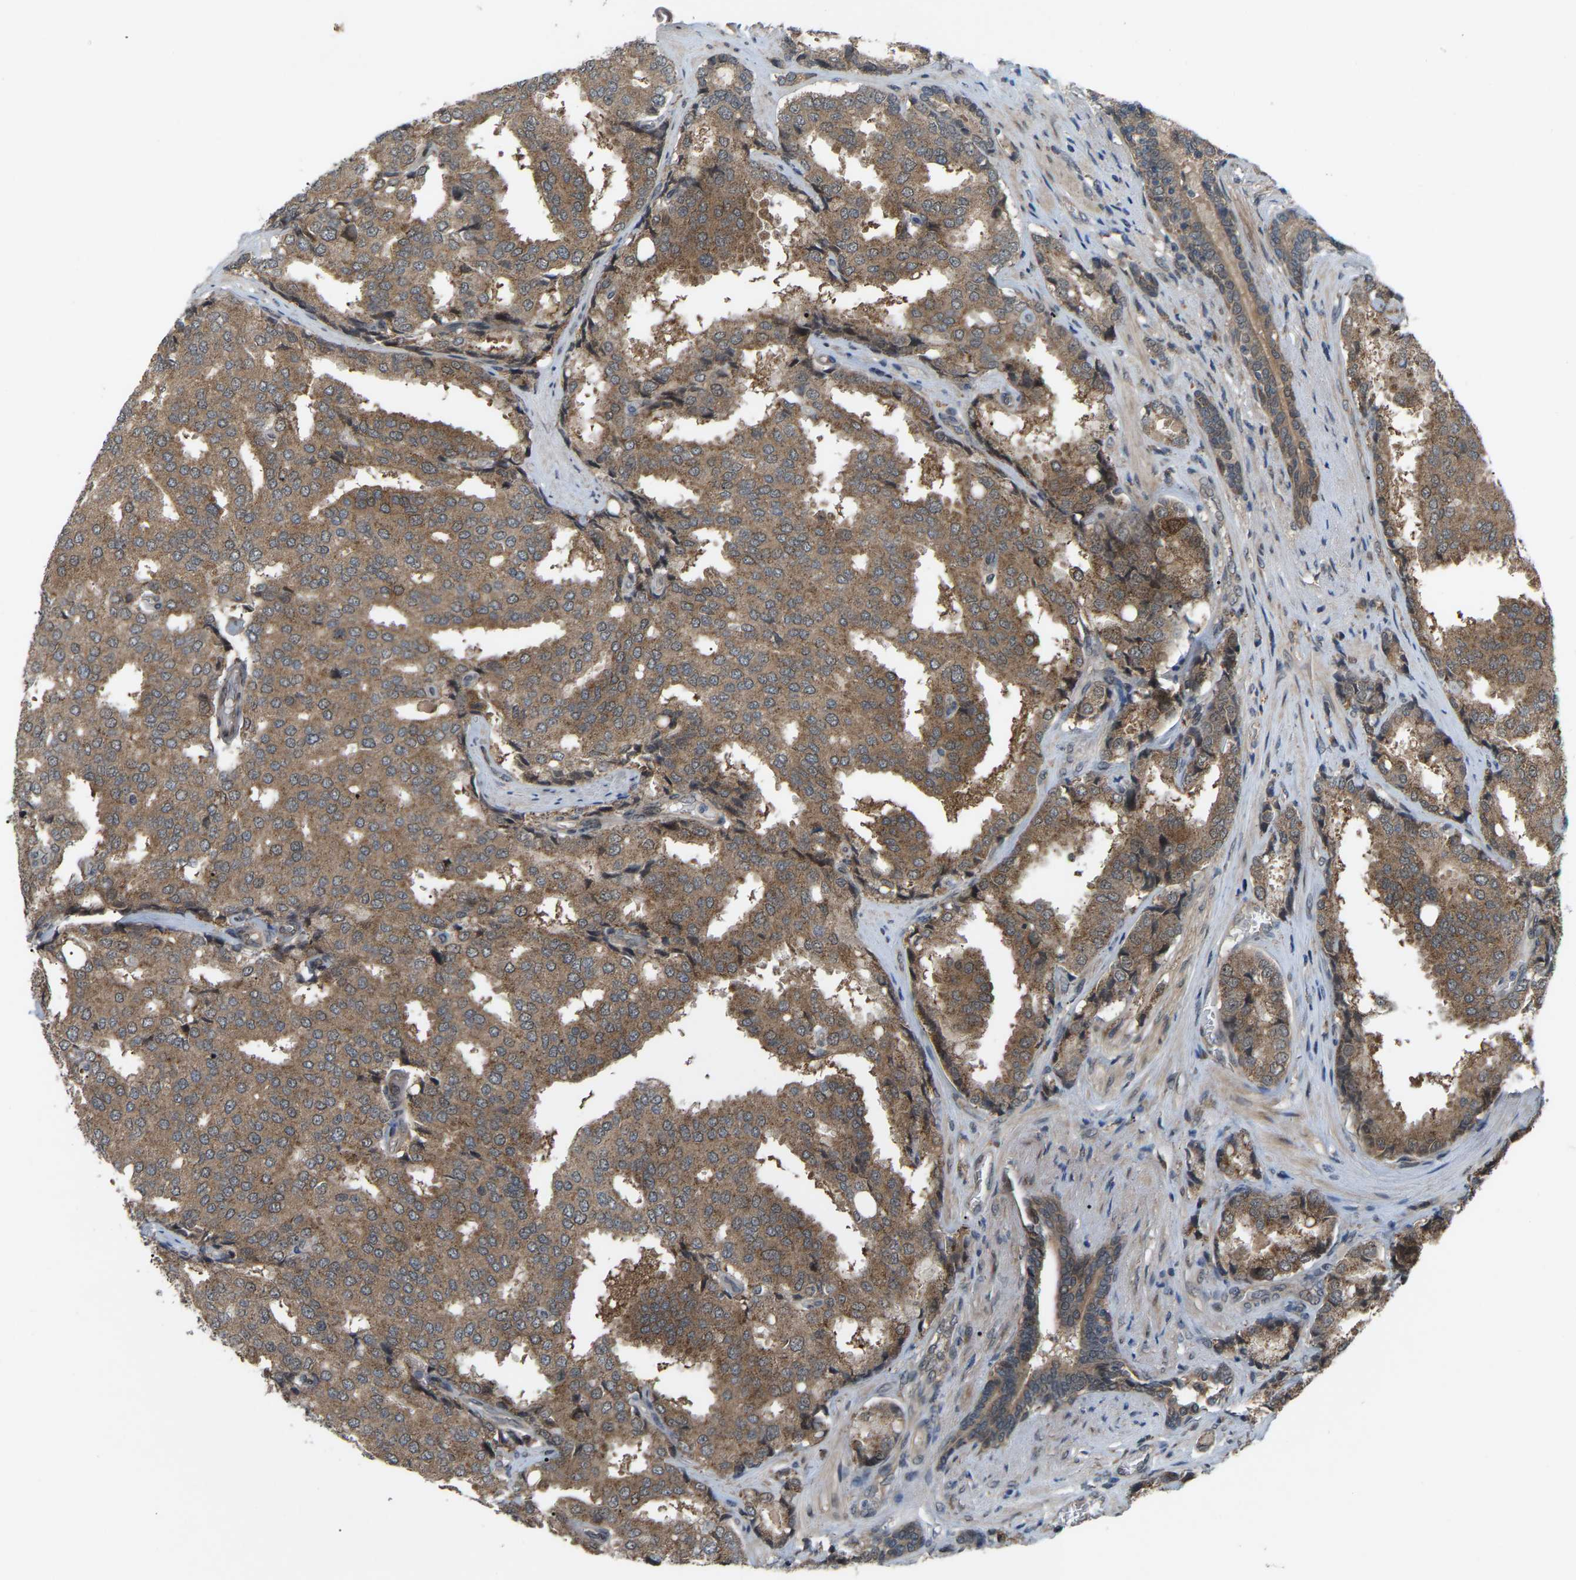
{"staining": {"intensity": "moderate", "quantity": ">75%", "location": "cytoplasmic/membranous"}, "tissue": "prostate cancer", "cell_type": "Tumor cells", "image_type": "cancer", "snomed": [{"axis": "morphology", "description": "Adenocarcinoma, High grade"}, {"axis": "topography", "description": "Prostate"}], "caption": "An immunohistochemistry (IHC) histopathology image of tumor tissue is shown. Protein staining in brown highlights moderate cytoplasmic/membranous positivity in prostate high-grade adenocarcinoma within tumor cells.", "gene": "CROT", "patient": {"sex": "male", "age": 50}}